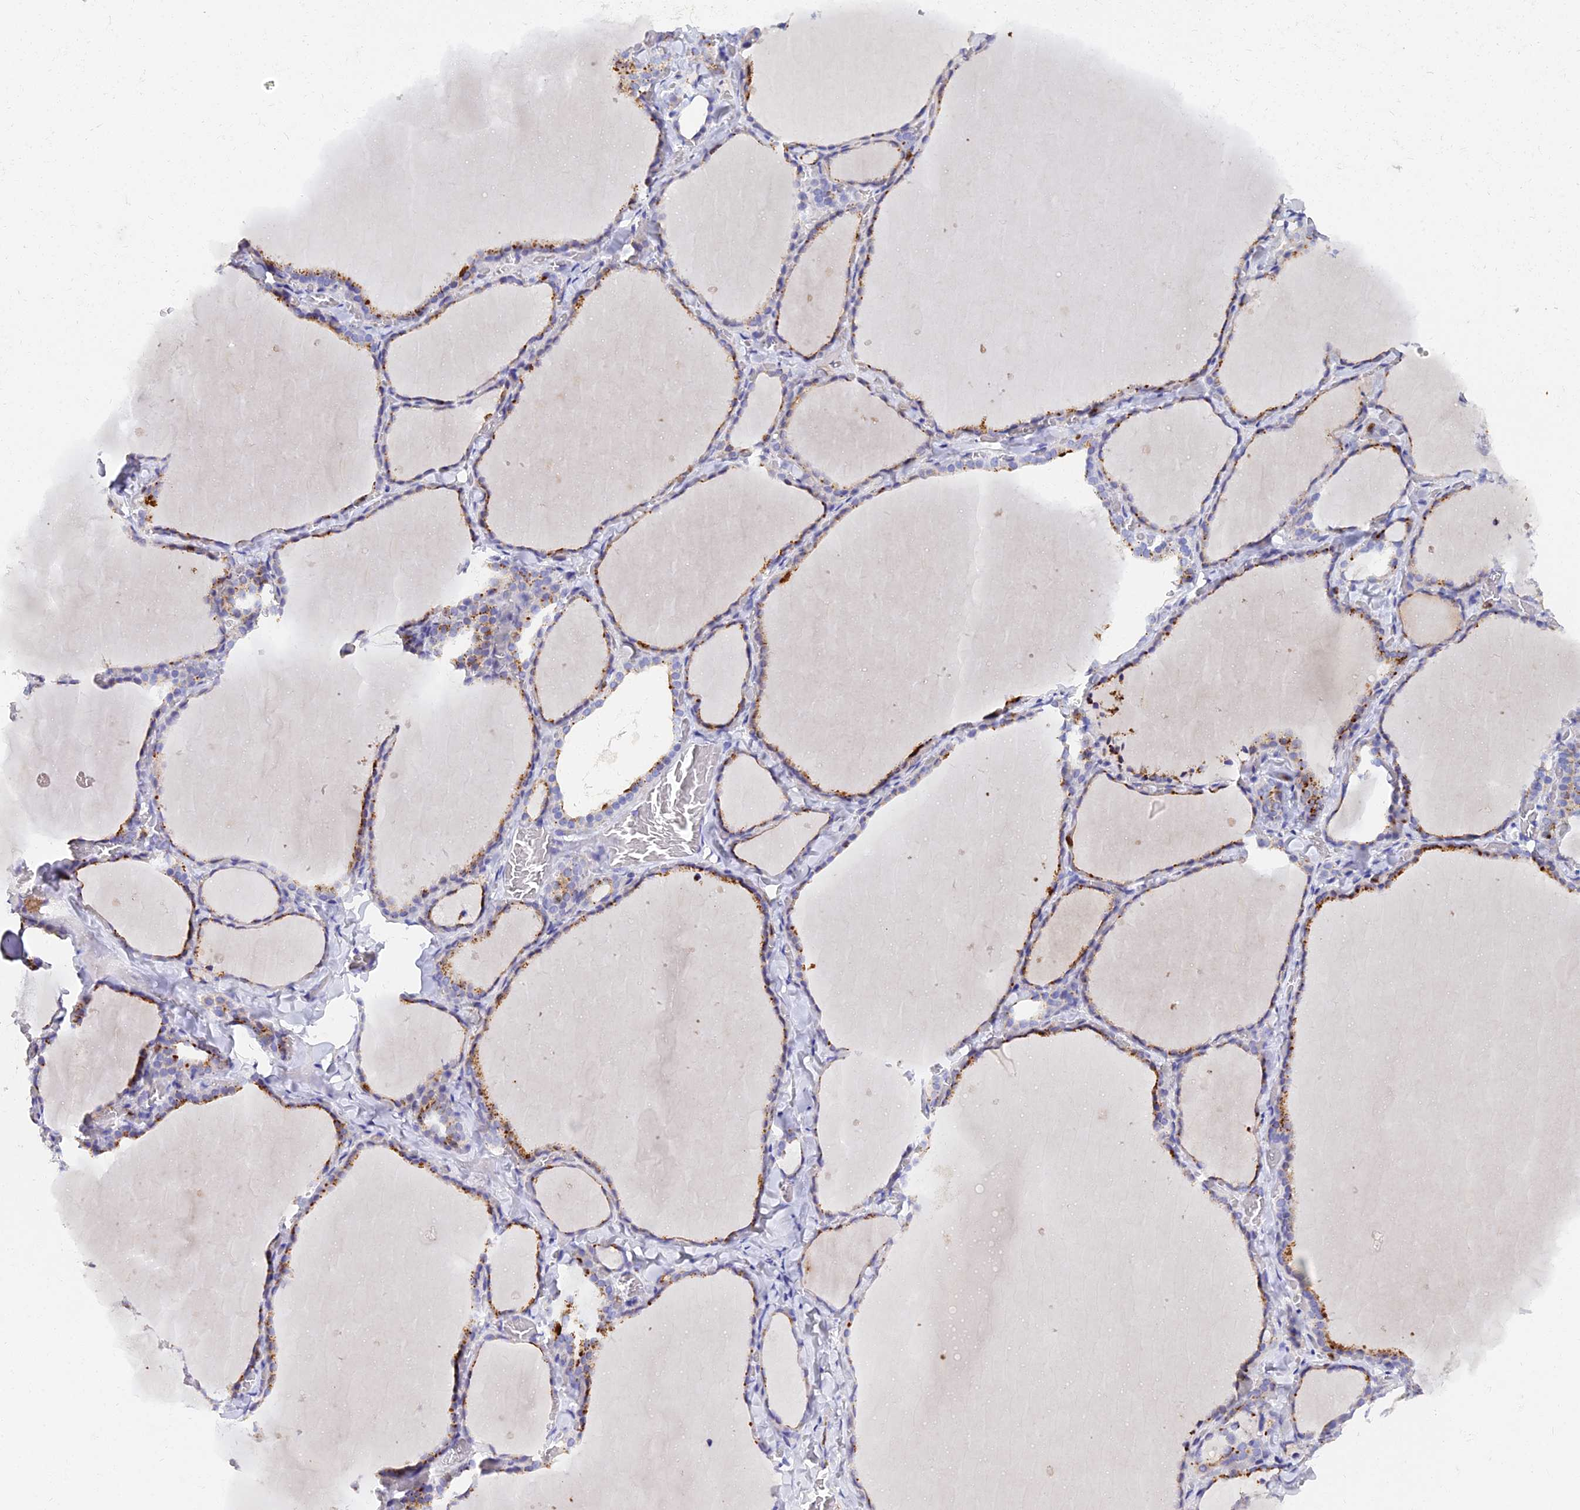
{"staining": {"intensity": "moderate", "quantity": ">75%", "location": "cytoplasmic/membranous"}, "tissue": "thyroid gland", "cell_type": "Glandular cells", "image_type": "normal", "snomed": [{"axis": "morphology", "description": "Normal tissue, NOS"}, {"axis": "topography", "description": "Thyroid gland"}], "caption": "This histopathology image displays immunohistochemistry staining of normal thyroid gland, with medium moderate cytoplasmic/membranous staining in about >75% of glandular cells.", "gene": "VWC2L", "patient": {"sex": "female", "age": 22}}